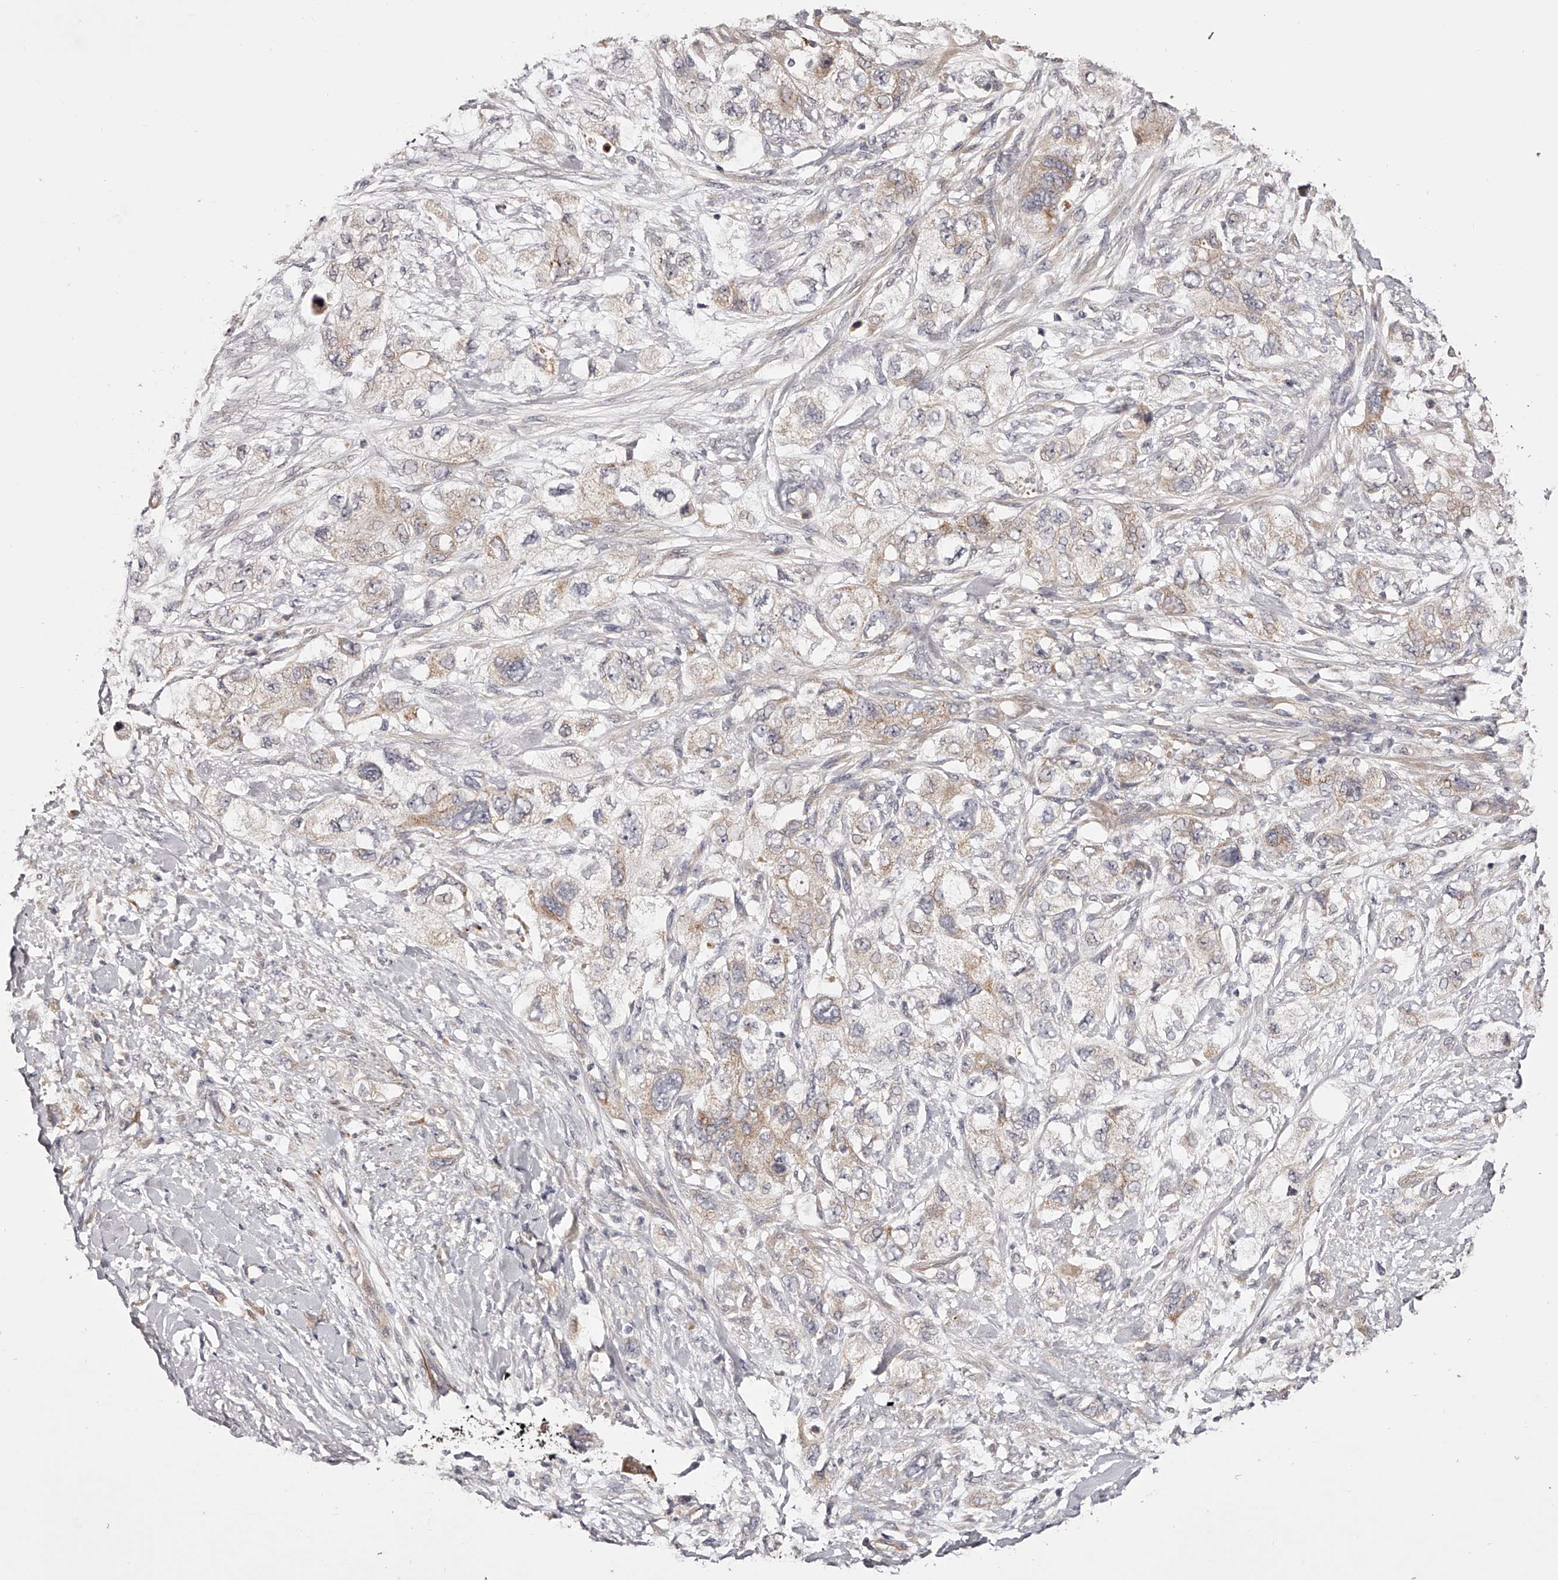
{"staining": {"intensity": "moderate", "quantity": "<25%", "location": "cytoplasmic/membranous"}, "tissue": "pancreatic cancer", "cell_type": "Tumor cells", "image_type": "cancer", "snomed": [{"axis": "morphology", "description": "Adenocarcinoma, NOS"}, {"axis": "topography", "description": "Pancreas"}], "caption": "A low amount of moderate cytoplasmic/membranous staining is present in about <25% of tumor cells in pancreatic adenocarcinoma tissue.", "gene": "ODF2L", "patient": {"sex": "female", "age": 73}}